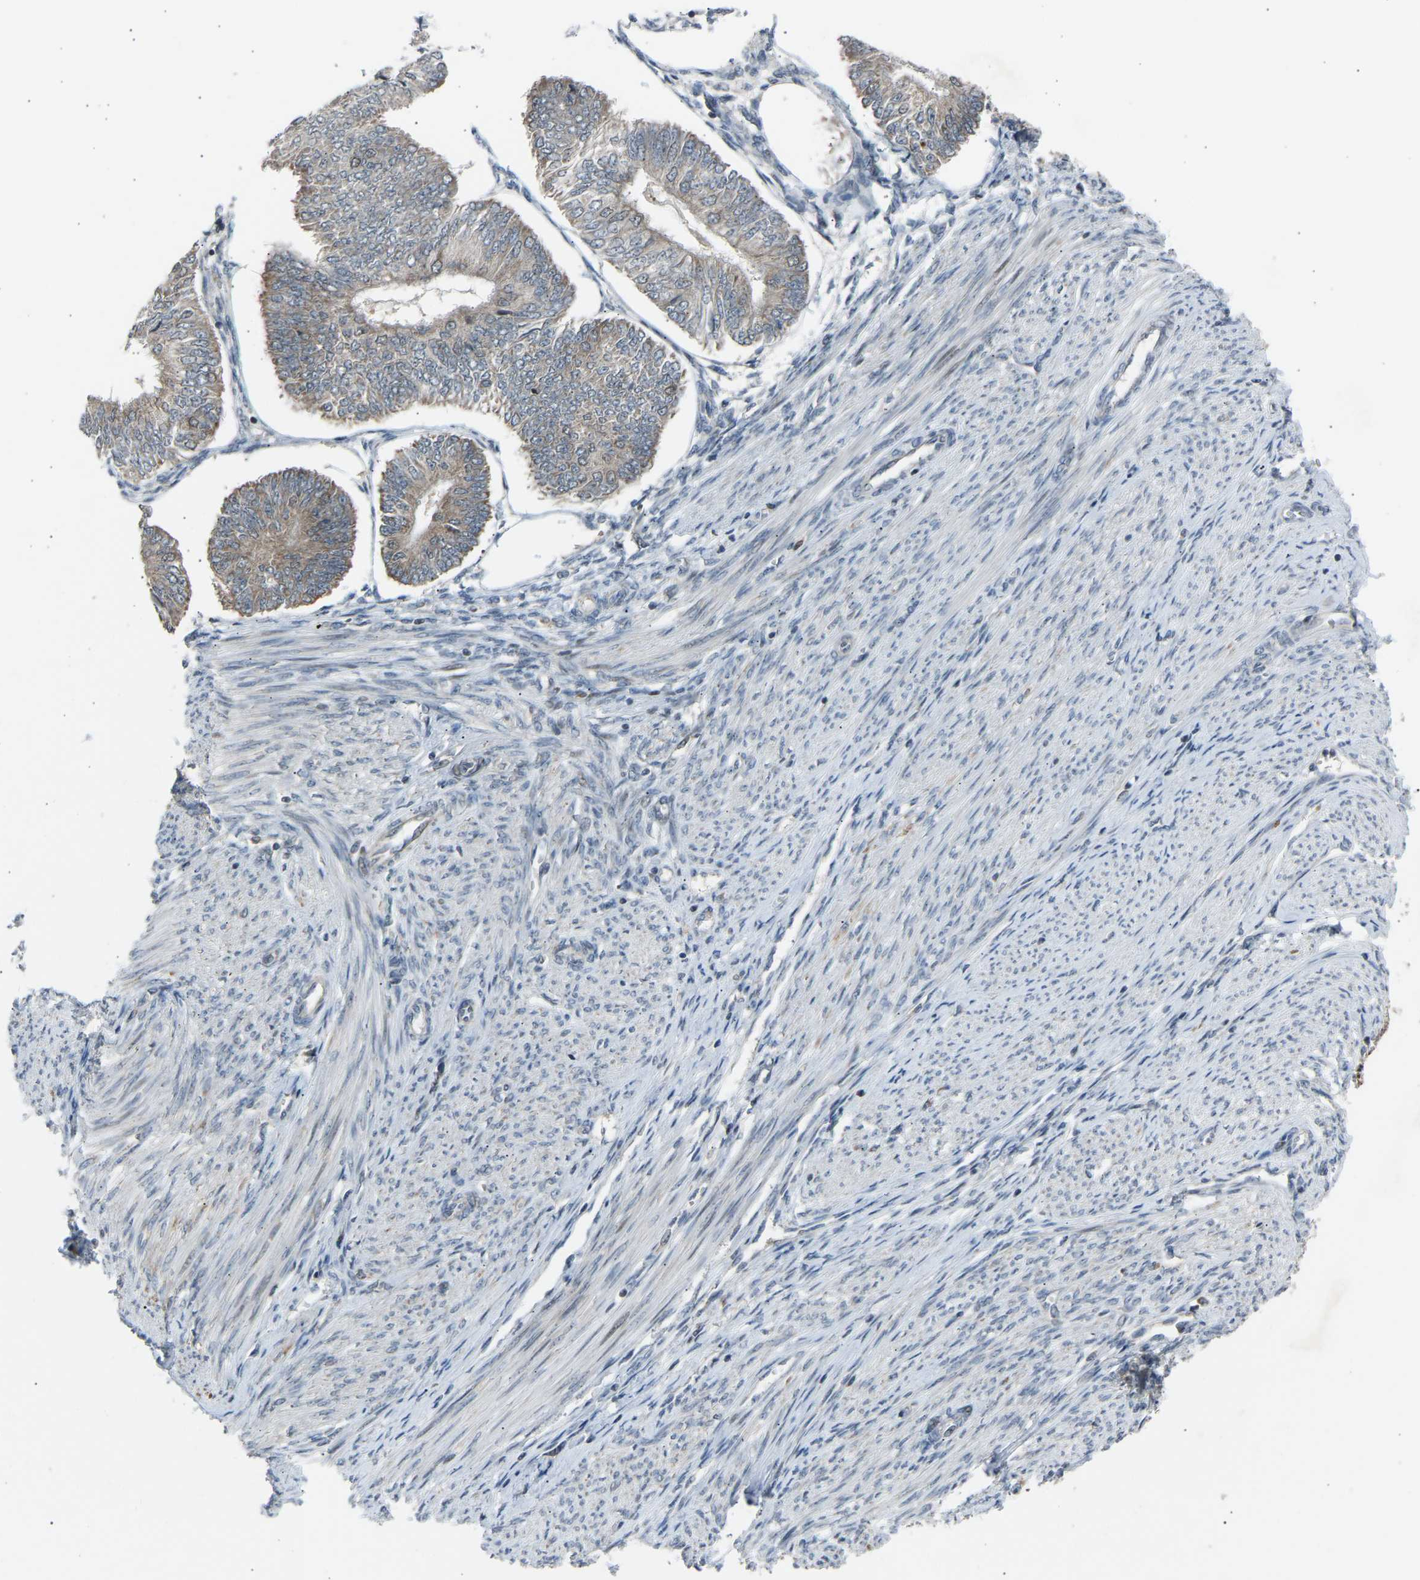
{"staining": {"intensity": "weak", "quantity": "<25%", "location": "cytoplasmic/membranous"}, "tissue": "endometrial cancer", "cell_type": "Tumor cells", "image_type": "cancer", "snomed": [{"axis": "morphology", "description": "Adenocarcinoma, NOS"}, {"axis": "topography", "description": "Endometrium"}], "caption": "High power microscopy photomicrograph of an immunohistochemistry (IHC) micrograph of endometrial adenocarcinoma, revealing no significant expression in tumor cells.", "gene": "SLIRP", "patient": {"sex": "female", "age": 58}}